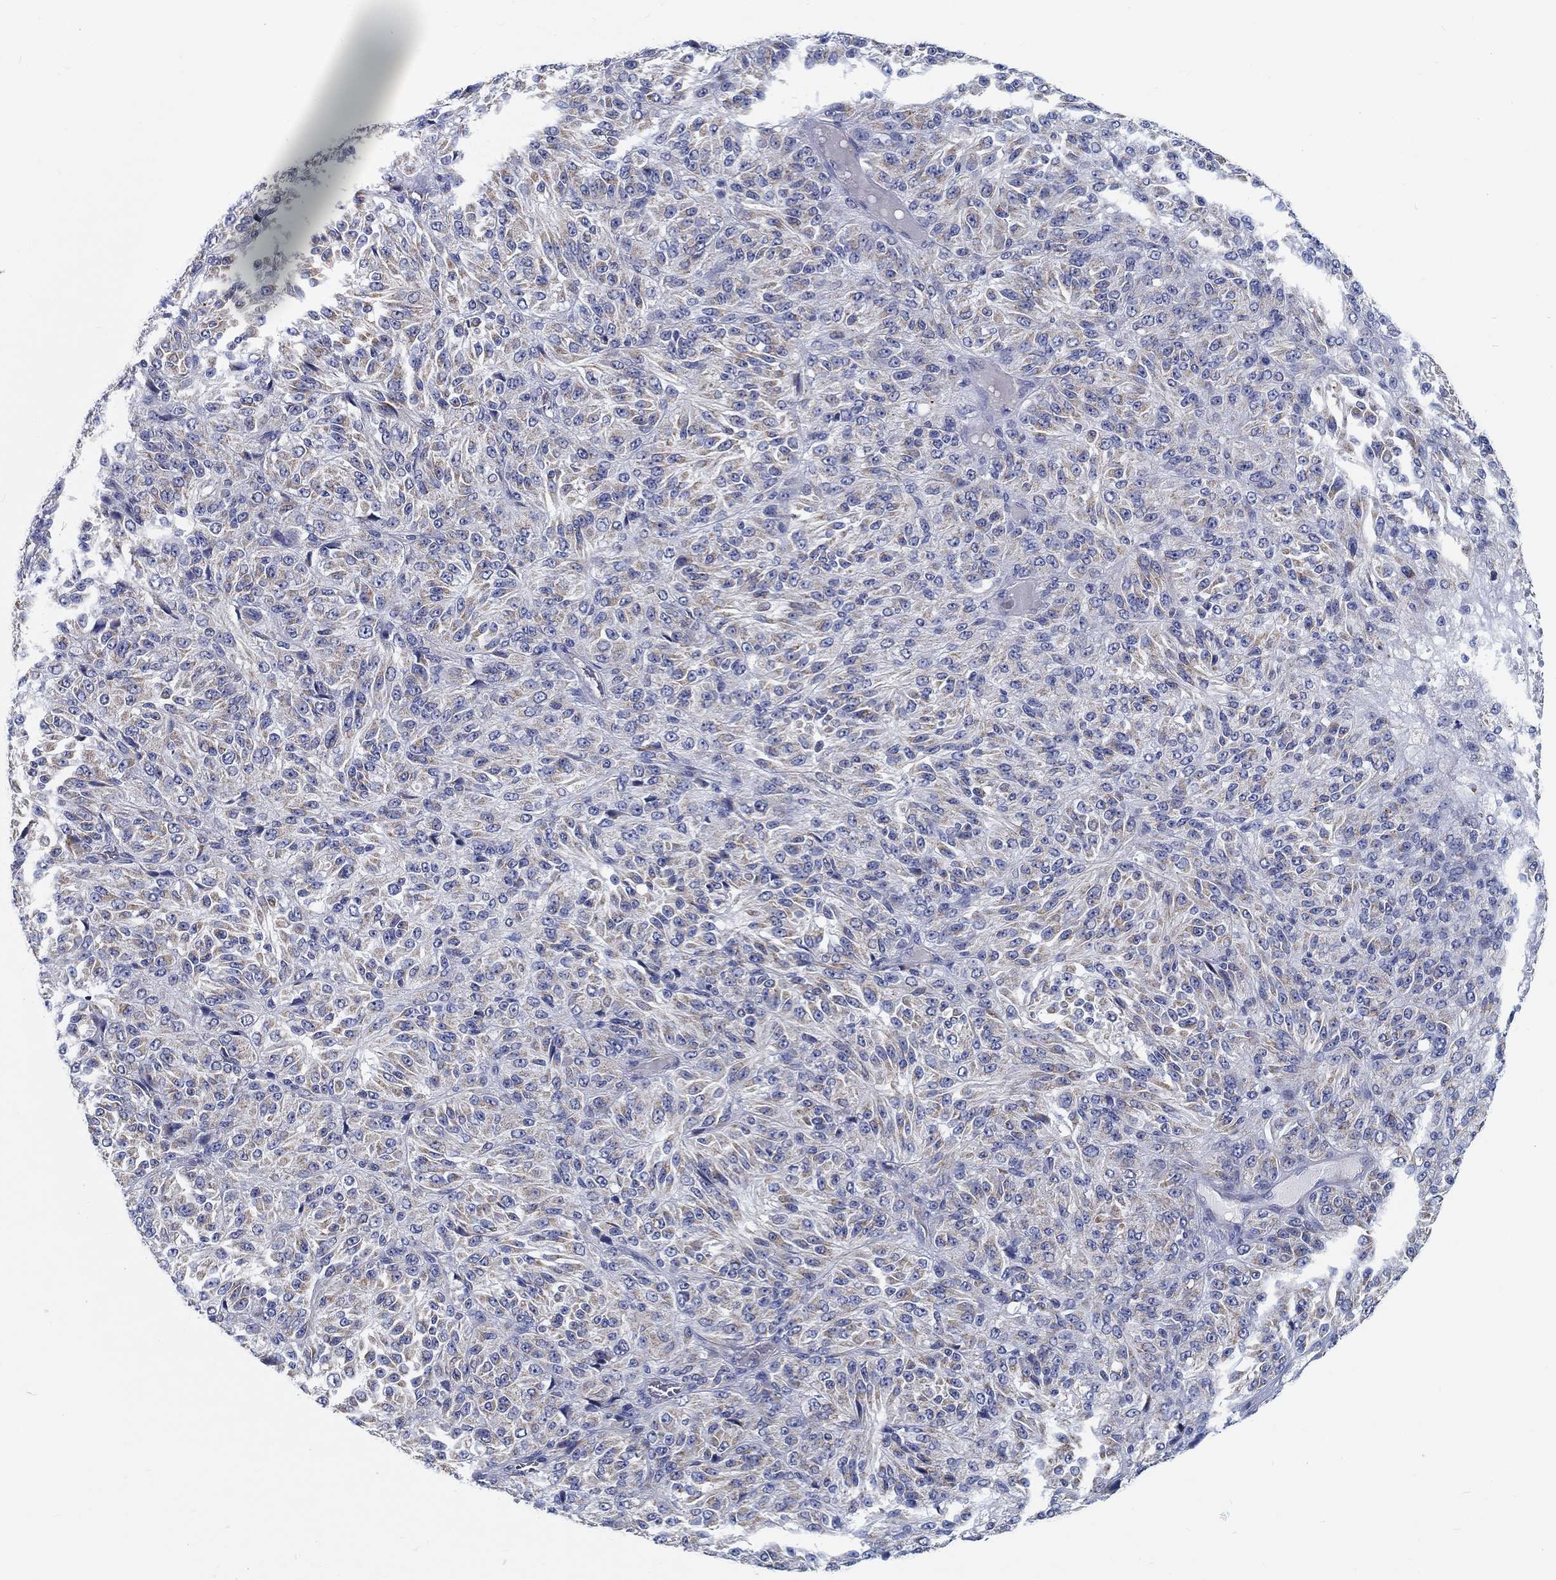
{"staining": {"intensity": "weak", "quantity": "25%-75%", "location": "cytoplasmic/membranous"}, "tissue": "melanoma", "cell_type": "Tumor cells", "image_type": "cancer", "snomed": [{"axis": "morphology", "description": "Malignant melanoma, Metastatic site"}, {"axis": "topography", "description": "Brain"}], "caption": "Immunohistochemical staining of malignant melanoma (metastatic site) demonstrates low levels of weak cytoplasmic/membranous protein staining in about 25%-75% of tumor cells.", "gene": "MYBPC1", "patient": {"sex": "female", "age": 56}}